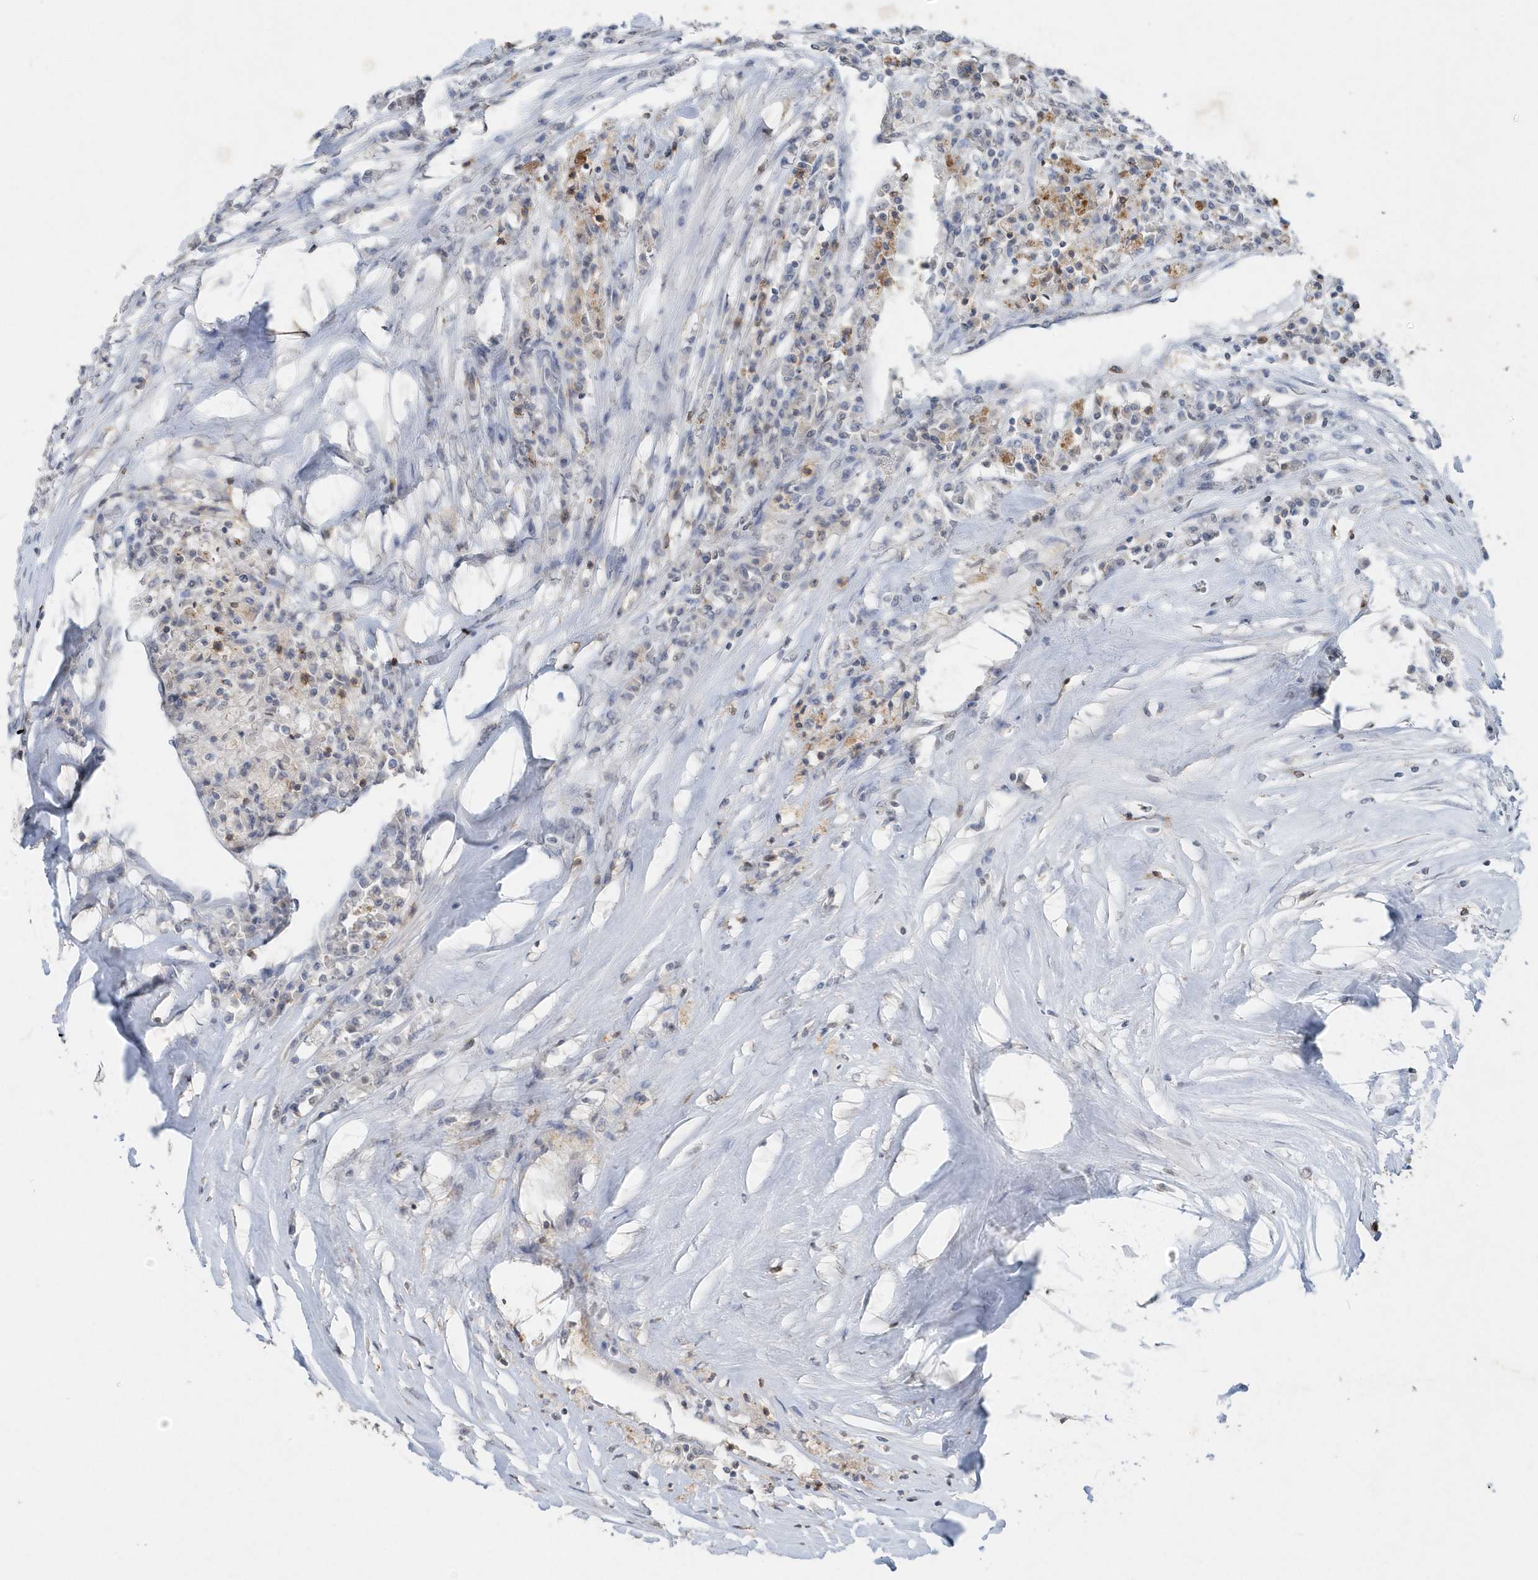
{"staining": {"intensity": "weak", "quantity": "<25%", "location": "cytoplasmic/membranous"}, "tissue": "colorectal cancer", "cell_type": "Tumor cells", "image_type": "cancer", "snomed": [{"axis": "morphology", "description": "Adenocarcinoma, NOS"}, {"axis": "topography", "description": "Rectum"}], "caption": "Adenocarcinoma (colorectal) stained for a protein using IHC reveals no staining tumor cells.", "gene": "PDCD1", "patient": {"sex": "male", "age": 63}}